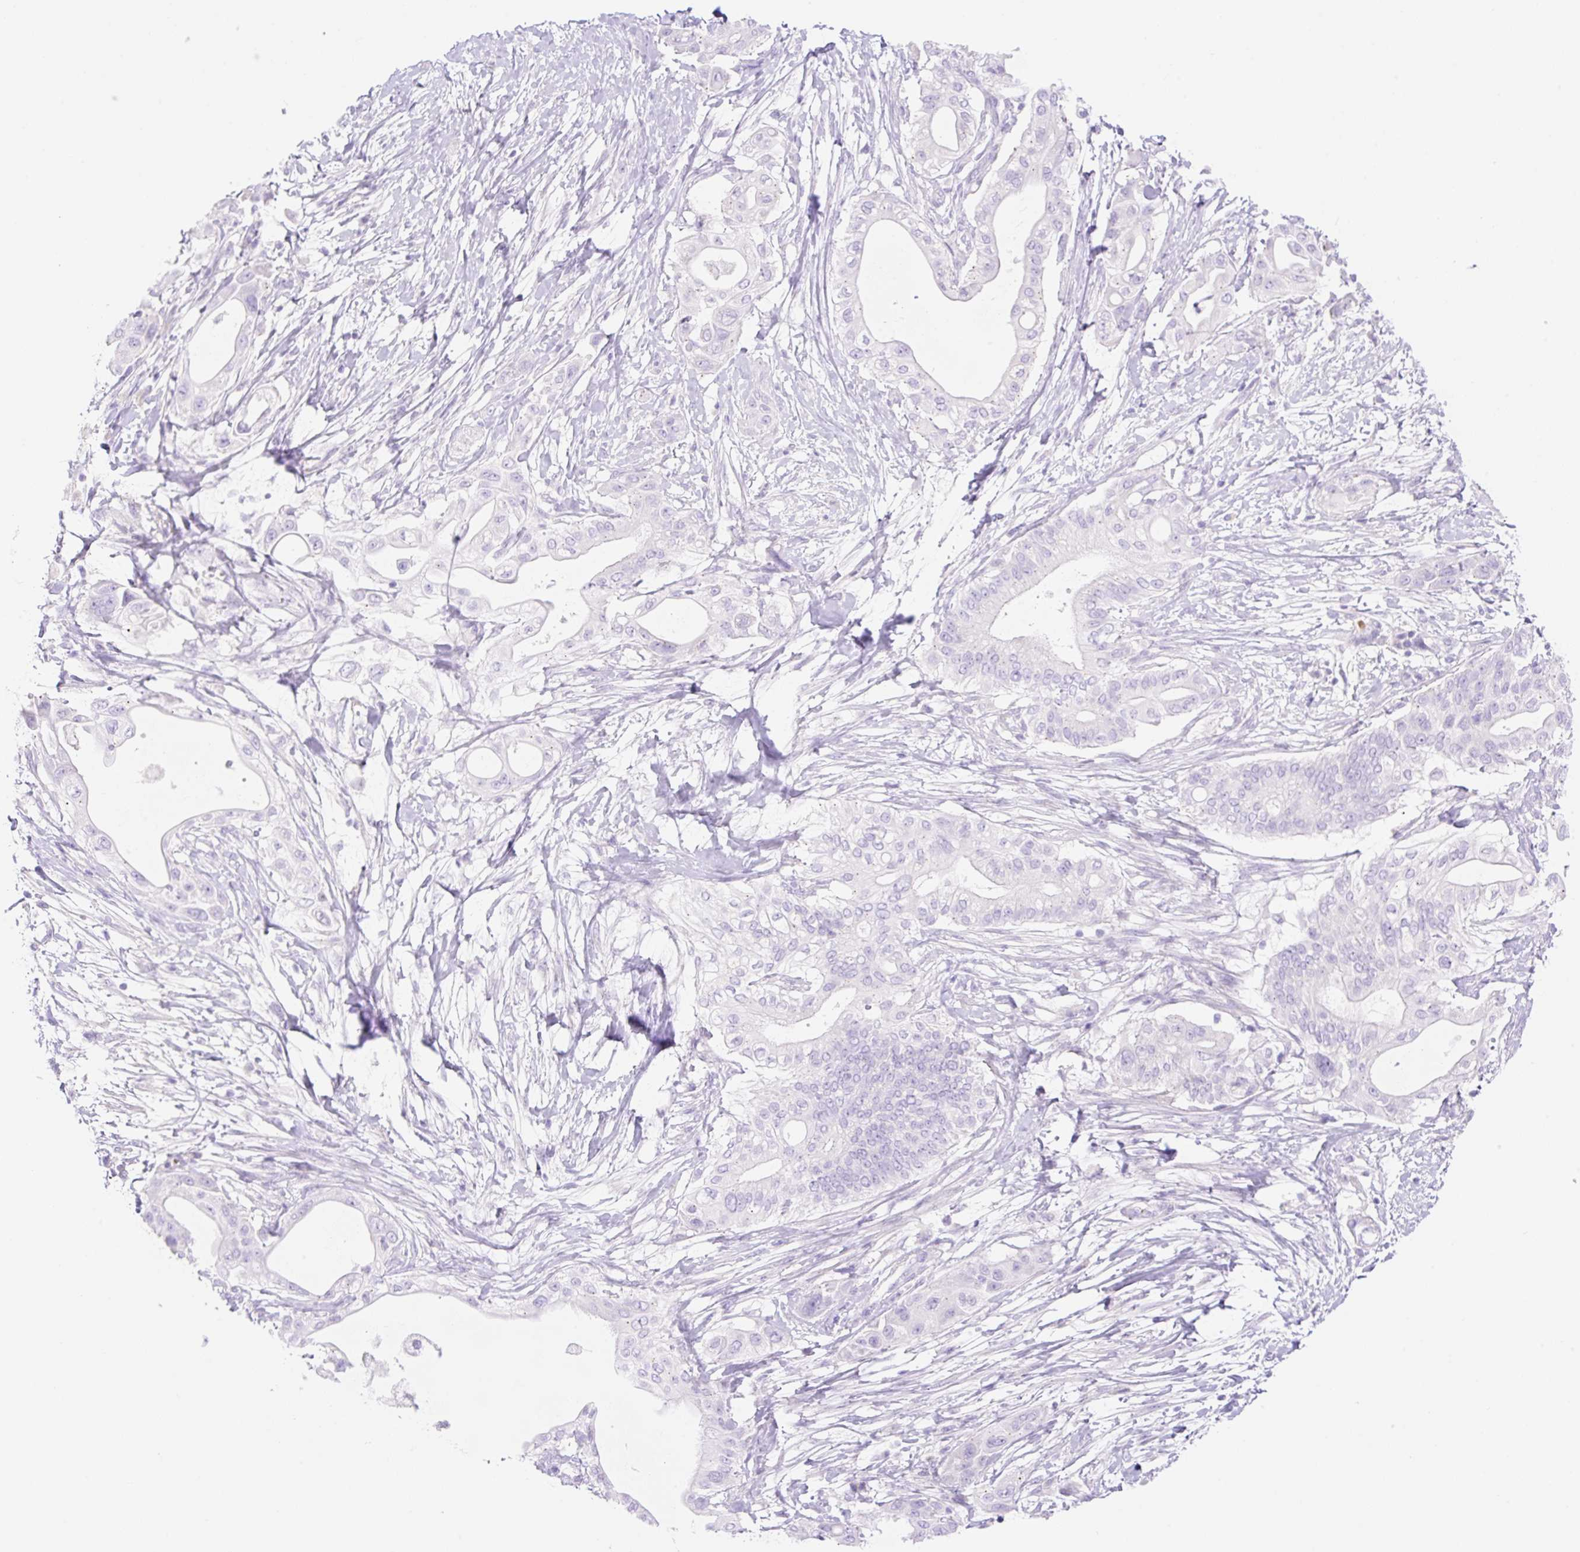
{"staining": {"intensity": "negative", "quantity": "none", "location": "none"}, "tissue": "pancreatic cancer", "cell_type": "Tumor cells", "image_type": "cancer", "snomed": [{"axis": "morphology", "description": "Adenocarcinoma, NOS"}, {"axis": "topography", "description": "Pancreas"}], "caption": "Pancreatic cancer (adenocarcinoma) stained for a protein using IHC reveals no staining tumor cells.", "gene": "CDX1", "patient": {"sex": "male", "age": 68}}